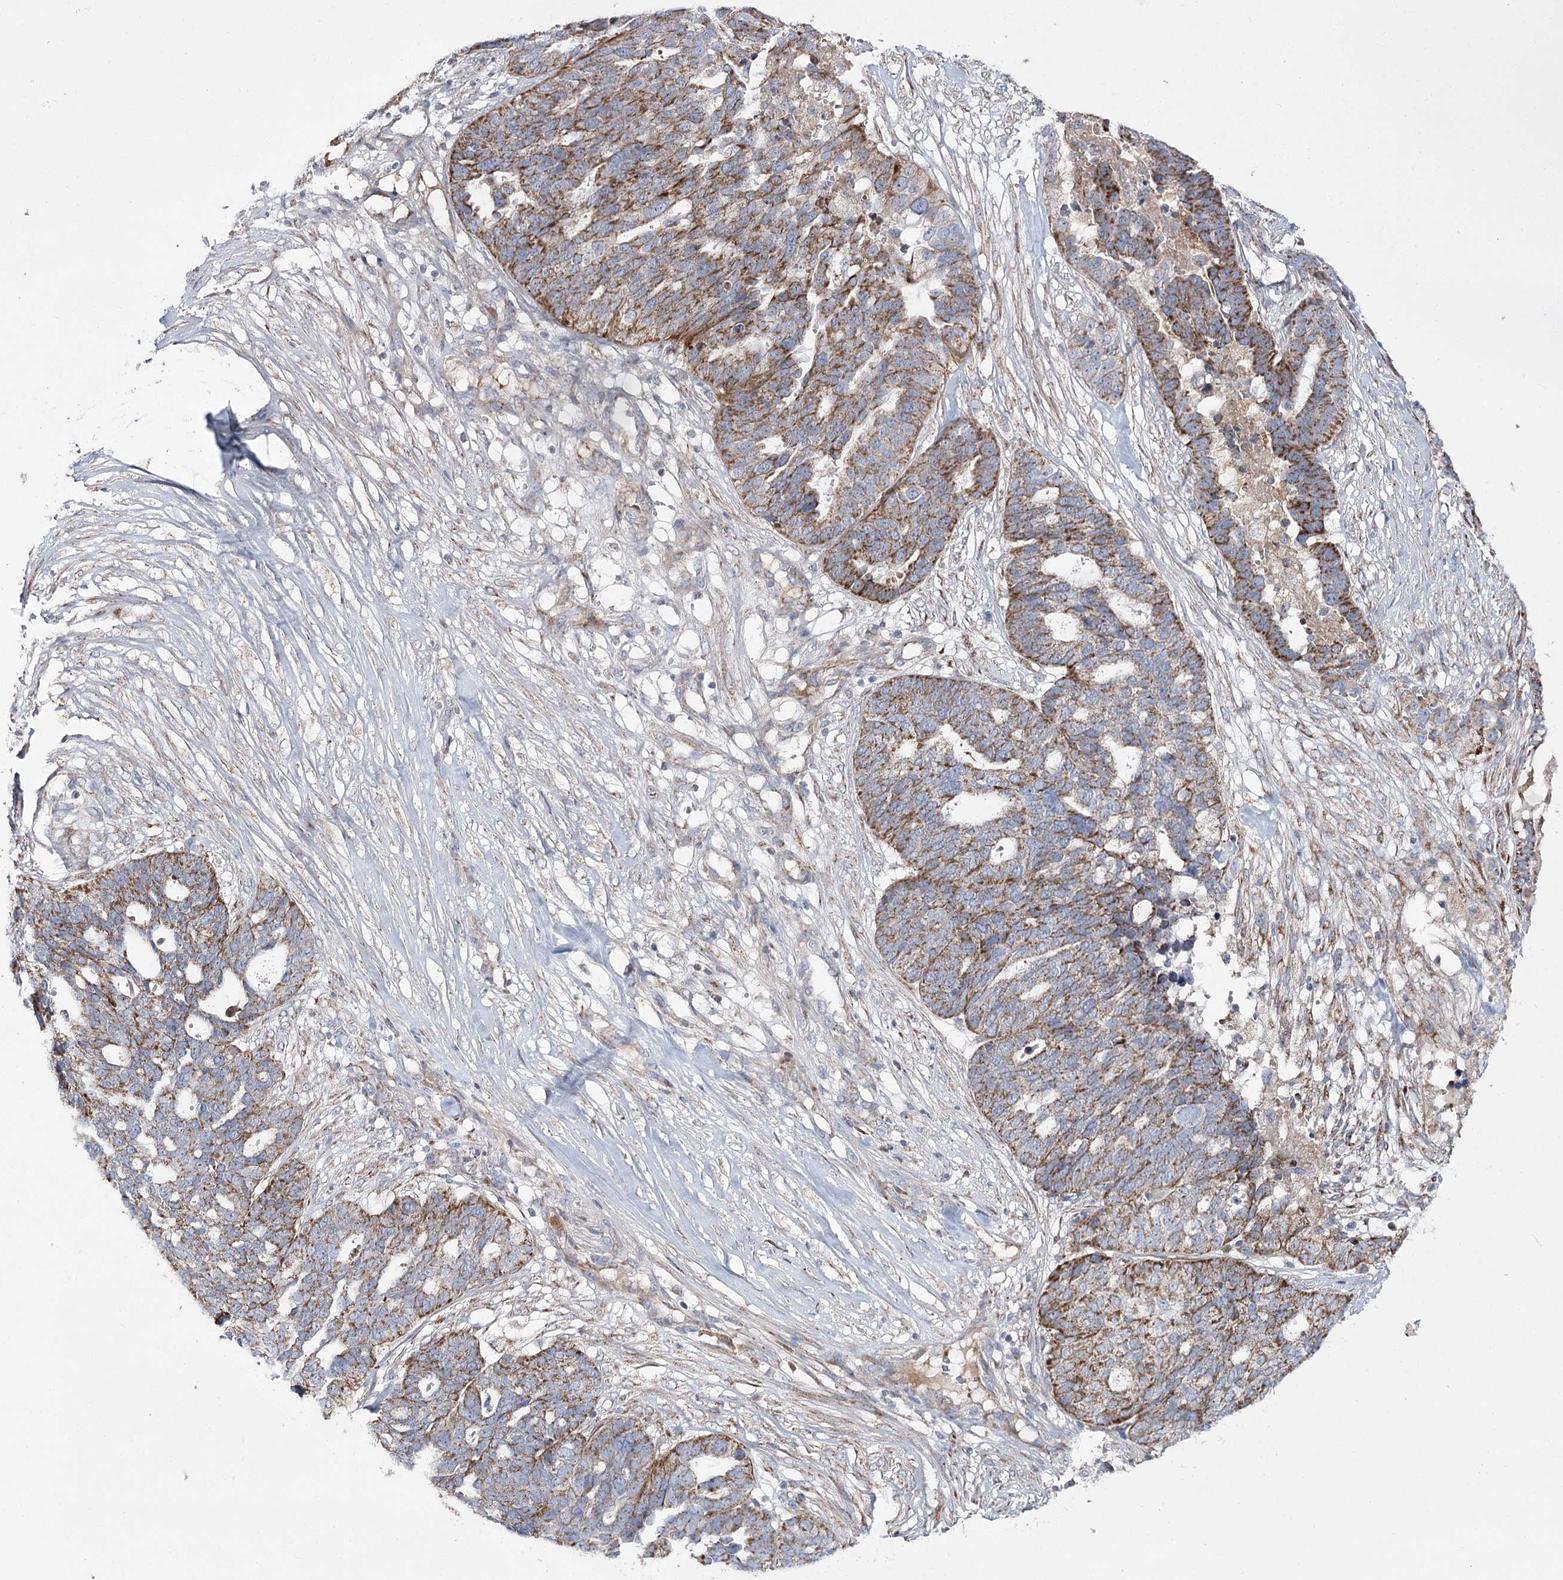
{"staining": {"intensity": "moderate", "quantity": ">75%", "location": "cytoplasmic/membranous"}, "tissue": "ovarian cancer", "cell_type": "Tumor cells", "image_type": "cancer", "snomed": [{"axis": "morphology", "description": "Cystadenocarcinoma, serous, NOS"}, {"axis": "topography", "description": "Ovary"}], "caption": "Immunohistochemical staining of serous cystadenocarcinoma (ovarian) exhibits moderate cytoplasmic/membranous protein expression in about >75% of tumor cells.", "gene": "NADK2", "patient": {"sex": "female", "age": 59}}